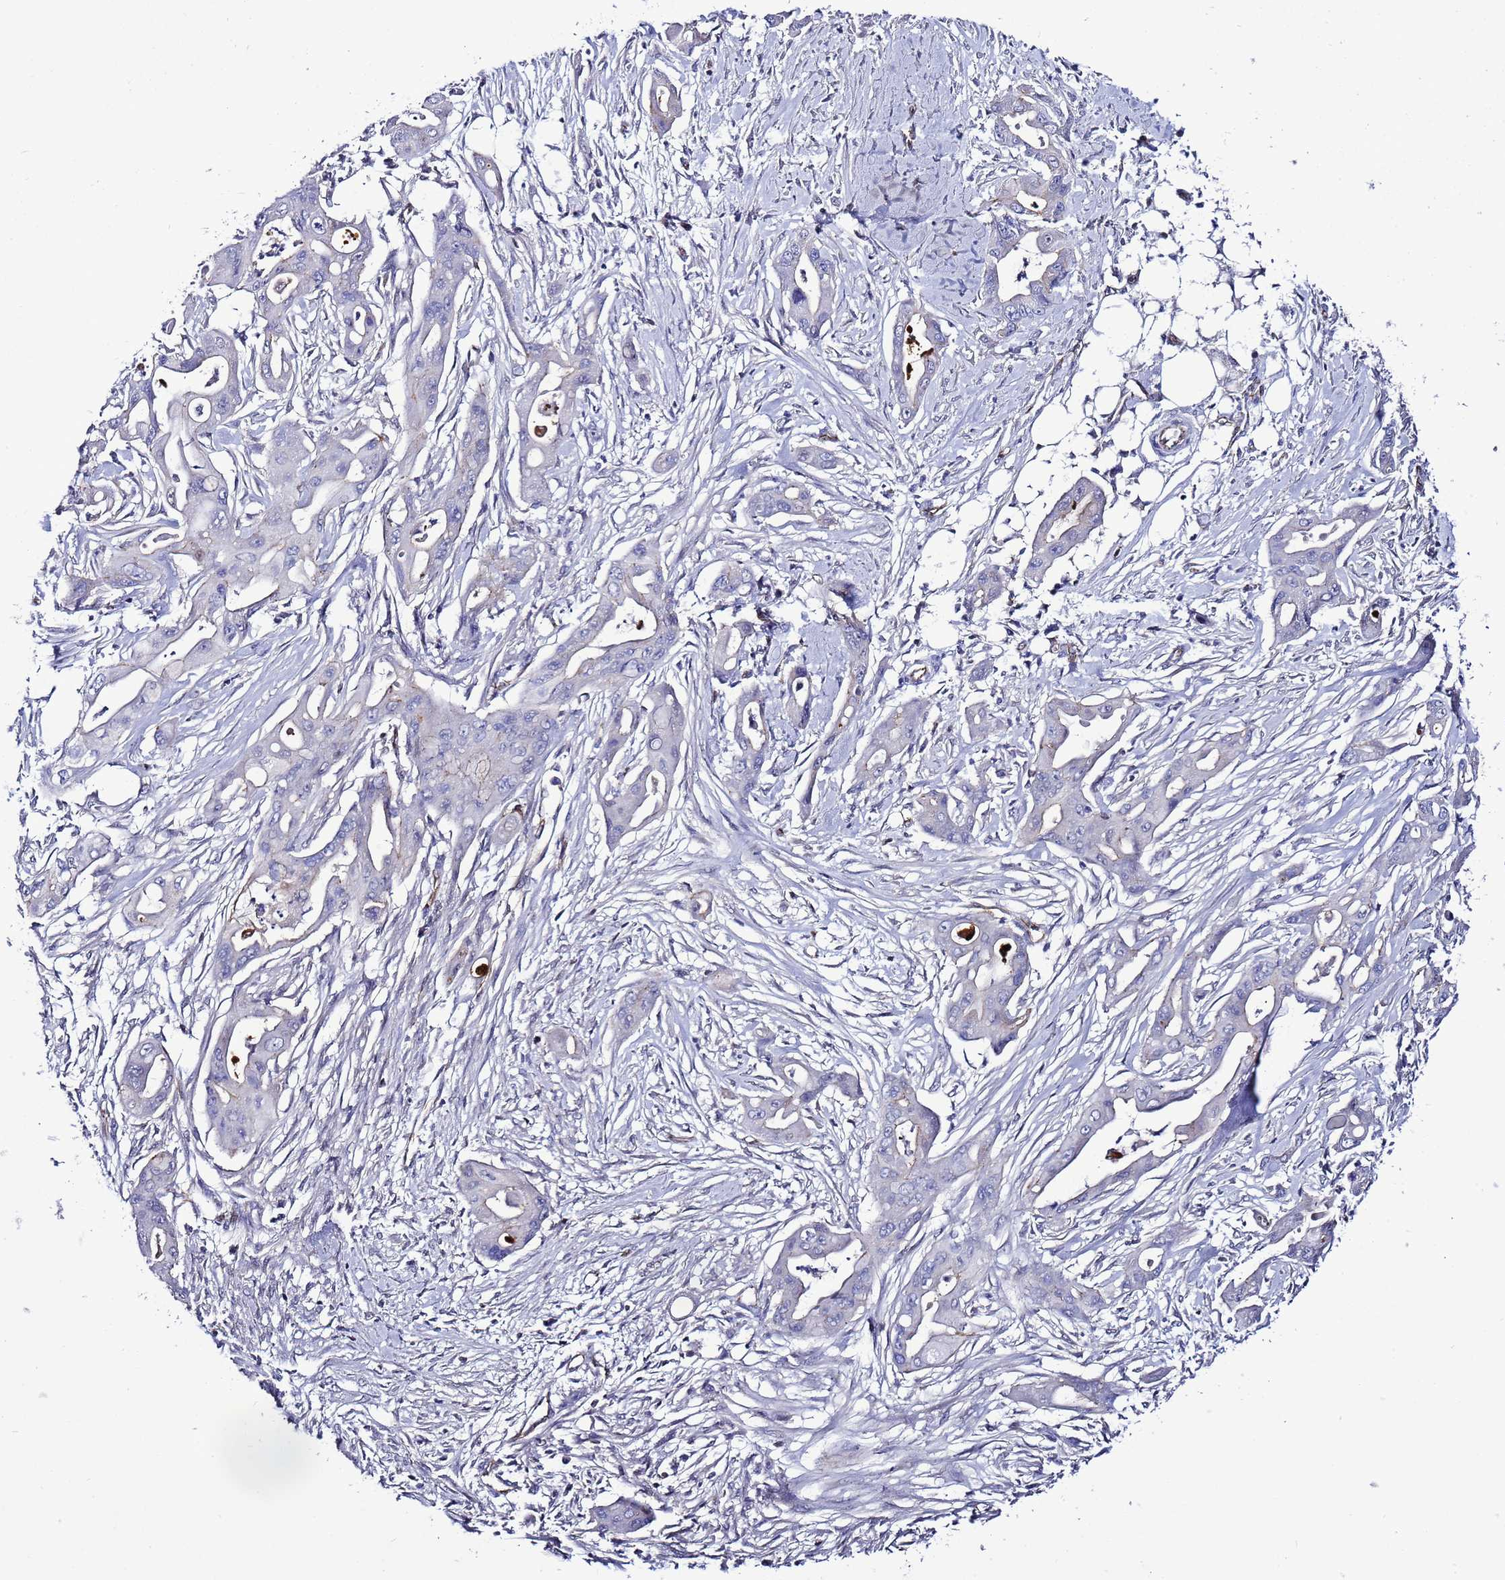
{"staining": {"intensity": "negative", "quantity": "none", "location": "none"}, "tissue": "ovarian cancer", "cell_type": "Tumor cells", "image_type": "cancer", "snomed": [{"axis": "morphology", "description": "Cystadenocarcinoma, mucinous, NOS"}, {"axis": "topography", "description": "Ovary"}], "caption": "The IHC histopathology image has no significant positivity in tumor cells of ovarian cancer (mucinous cystadenocarcinoma) tissue.", "gene": "TENM3", "patient": {"sex": "female", "age": 70}}